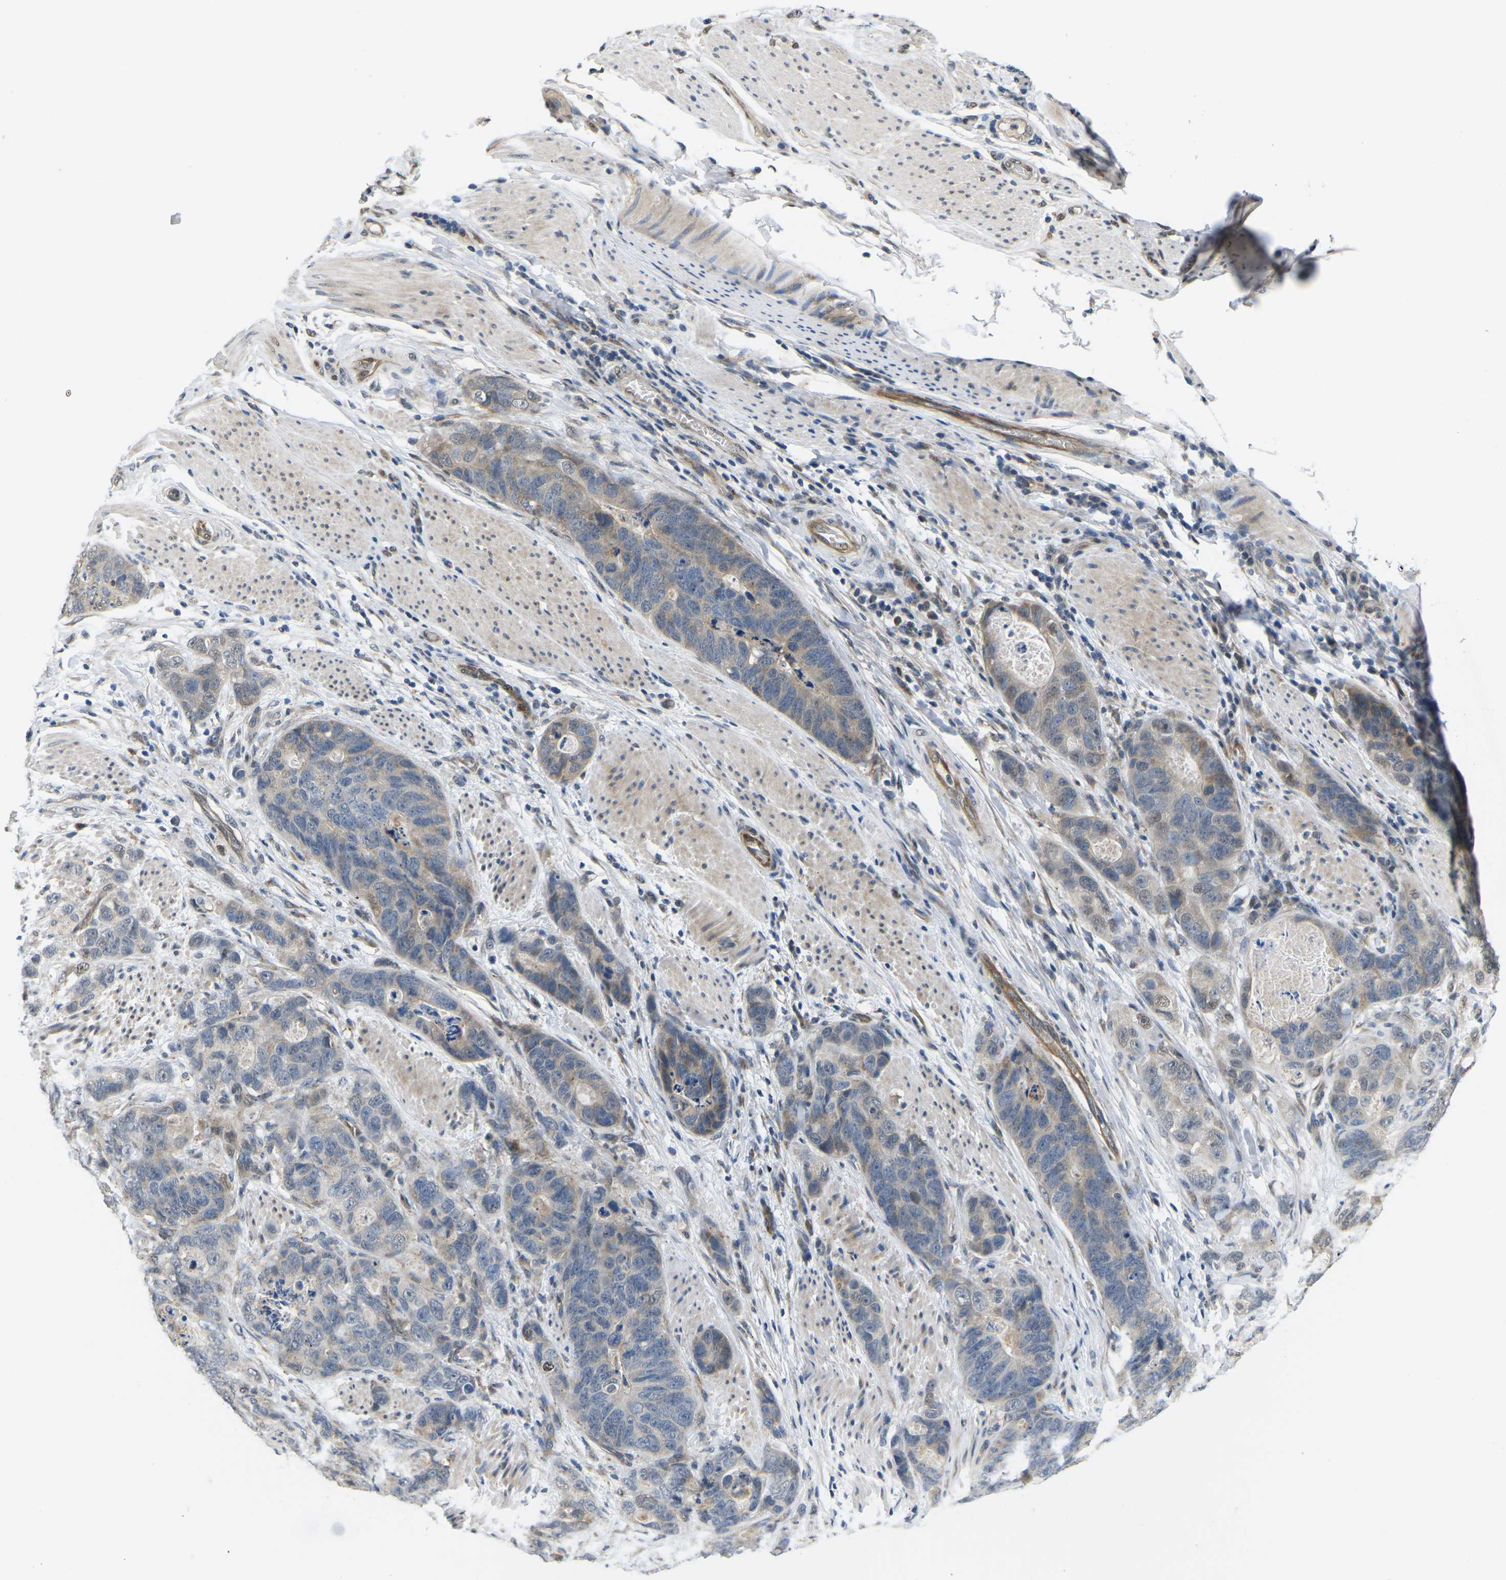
{"staining": {"intensity": "weak", "quantity": "25%-75%", "location": "cytoplasmic/membranous,nuclear"}, "tissue": "stomach cancer", "cell_type": "Tumor cells", "image_type": "cancer", "snomed": [{"axis": "morphology", "description": "Adenocarcinoma, NOS"}, {"axis": "topography", "description": "Stomach"}], "caption": "The histopathology image demonstrates staining of adenocarcinoma (stomach), revealing weak cytoplasmic/membranous and nuclear protein positivity (brown color) within tumor cells. Nuclei are stained in blue.", "gene": "ERBB4", "patient": {"sex": "female", "age": 89}}